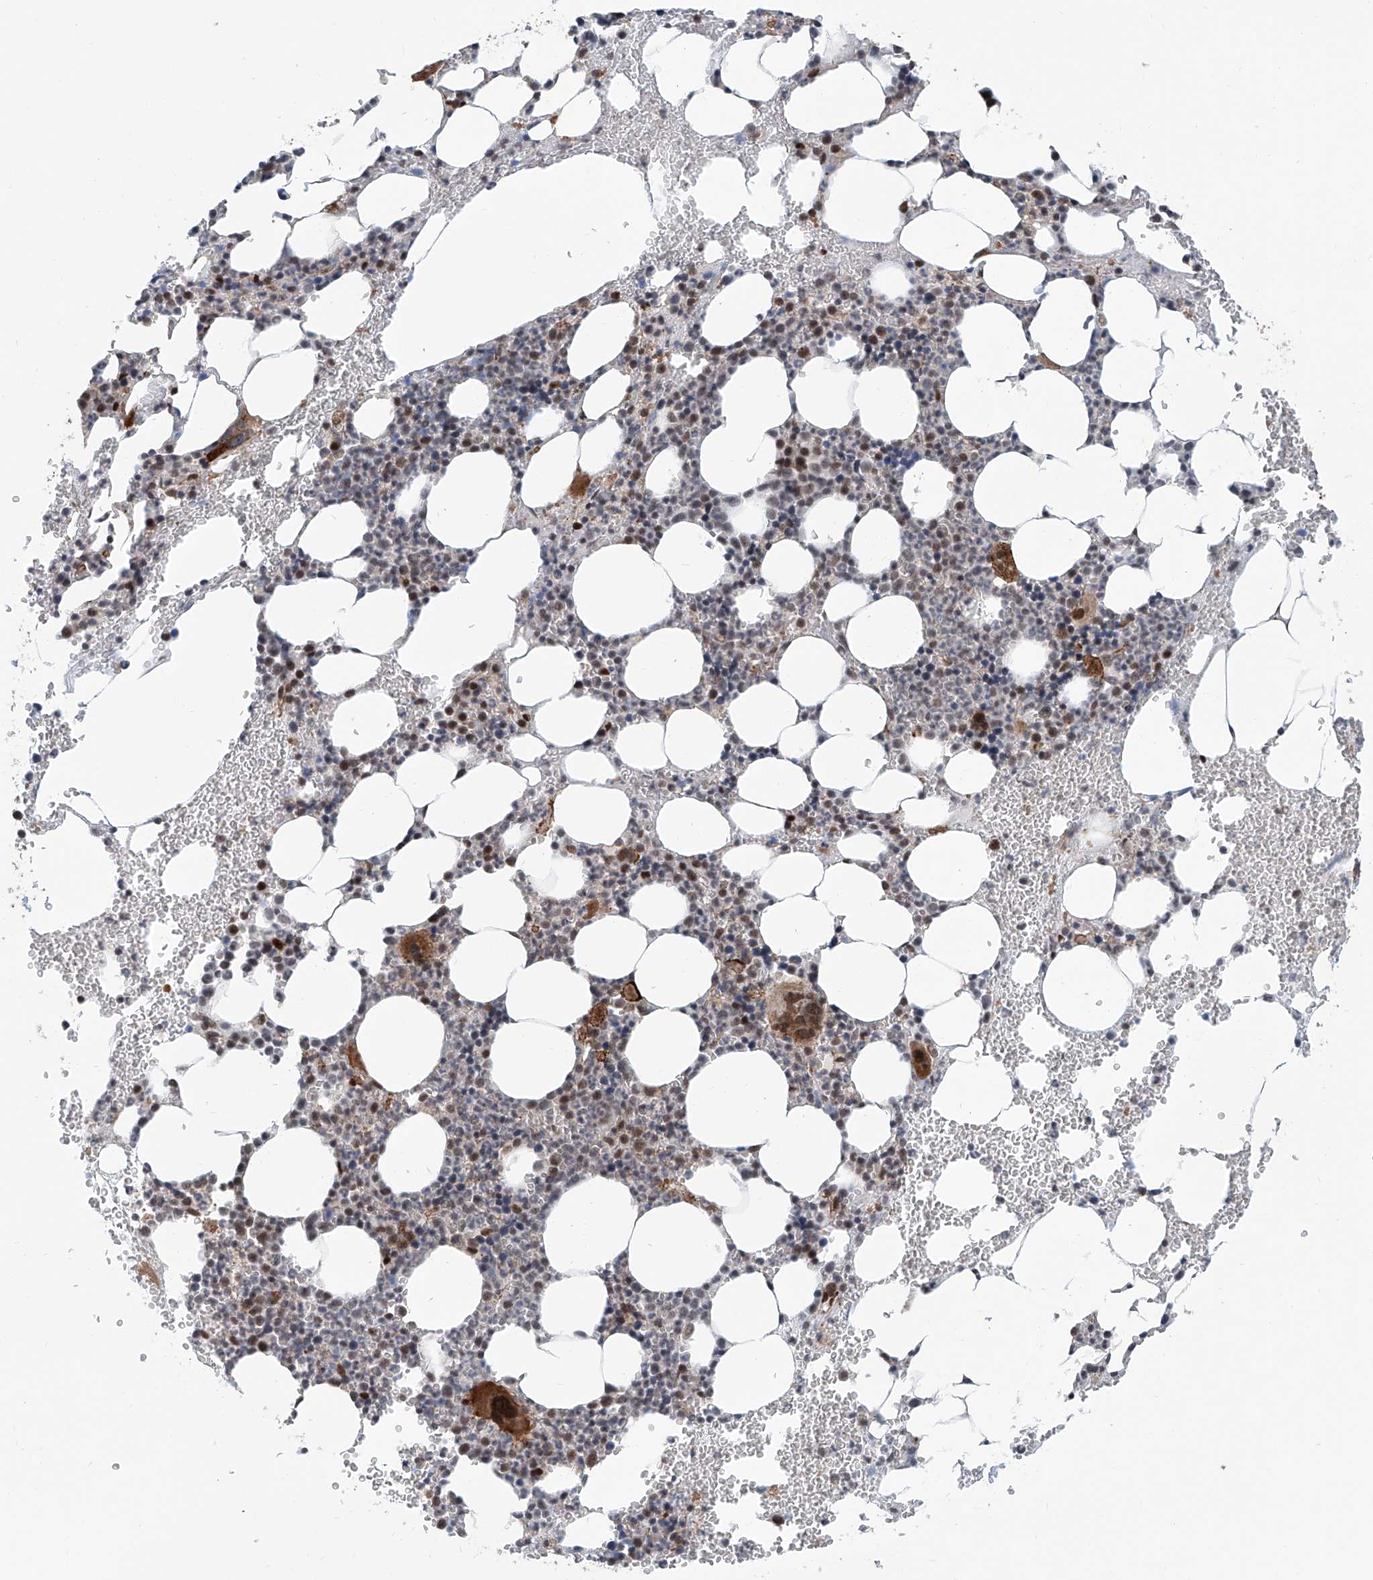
{"staining": {"intensity": "moderate", "quantity": "<25%", "location": "cytoplasmic/membranous,nuclear"}, "tissue": "bone marrow", "cell_type": "Hematopoietic cells", "image_type": "normal", "snomed": [{"axis": "morphology", "description": "Normal tissue, NOS"}, {"axis": "morphology", "description": "Inflammation, NOS"}, {"axis": "topography", "description": "Bone marrow"}], "caption": "Unremarkable bone marrow was stained to show a protein in brown. There is low levels of moderate cytoplasmic/membranous,nuclear staining in about <25% of hematopoietic cells. (DAB = brown stain, brightfield microscopy at high magnification).", "gene": "SDE2", "patient": {"sex": "female", "age": 78}}